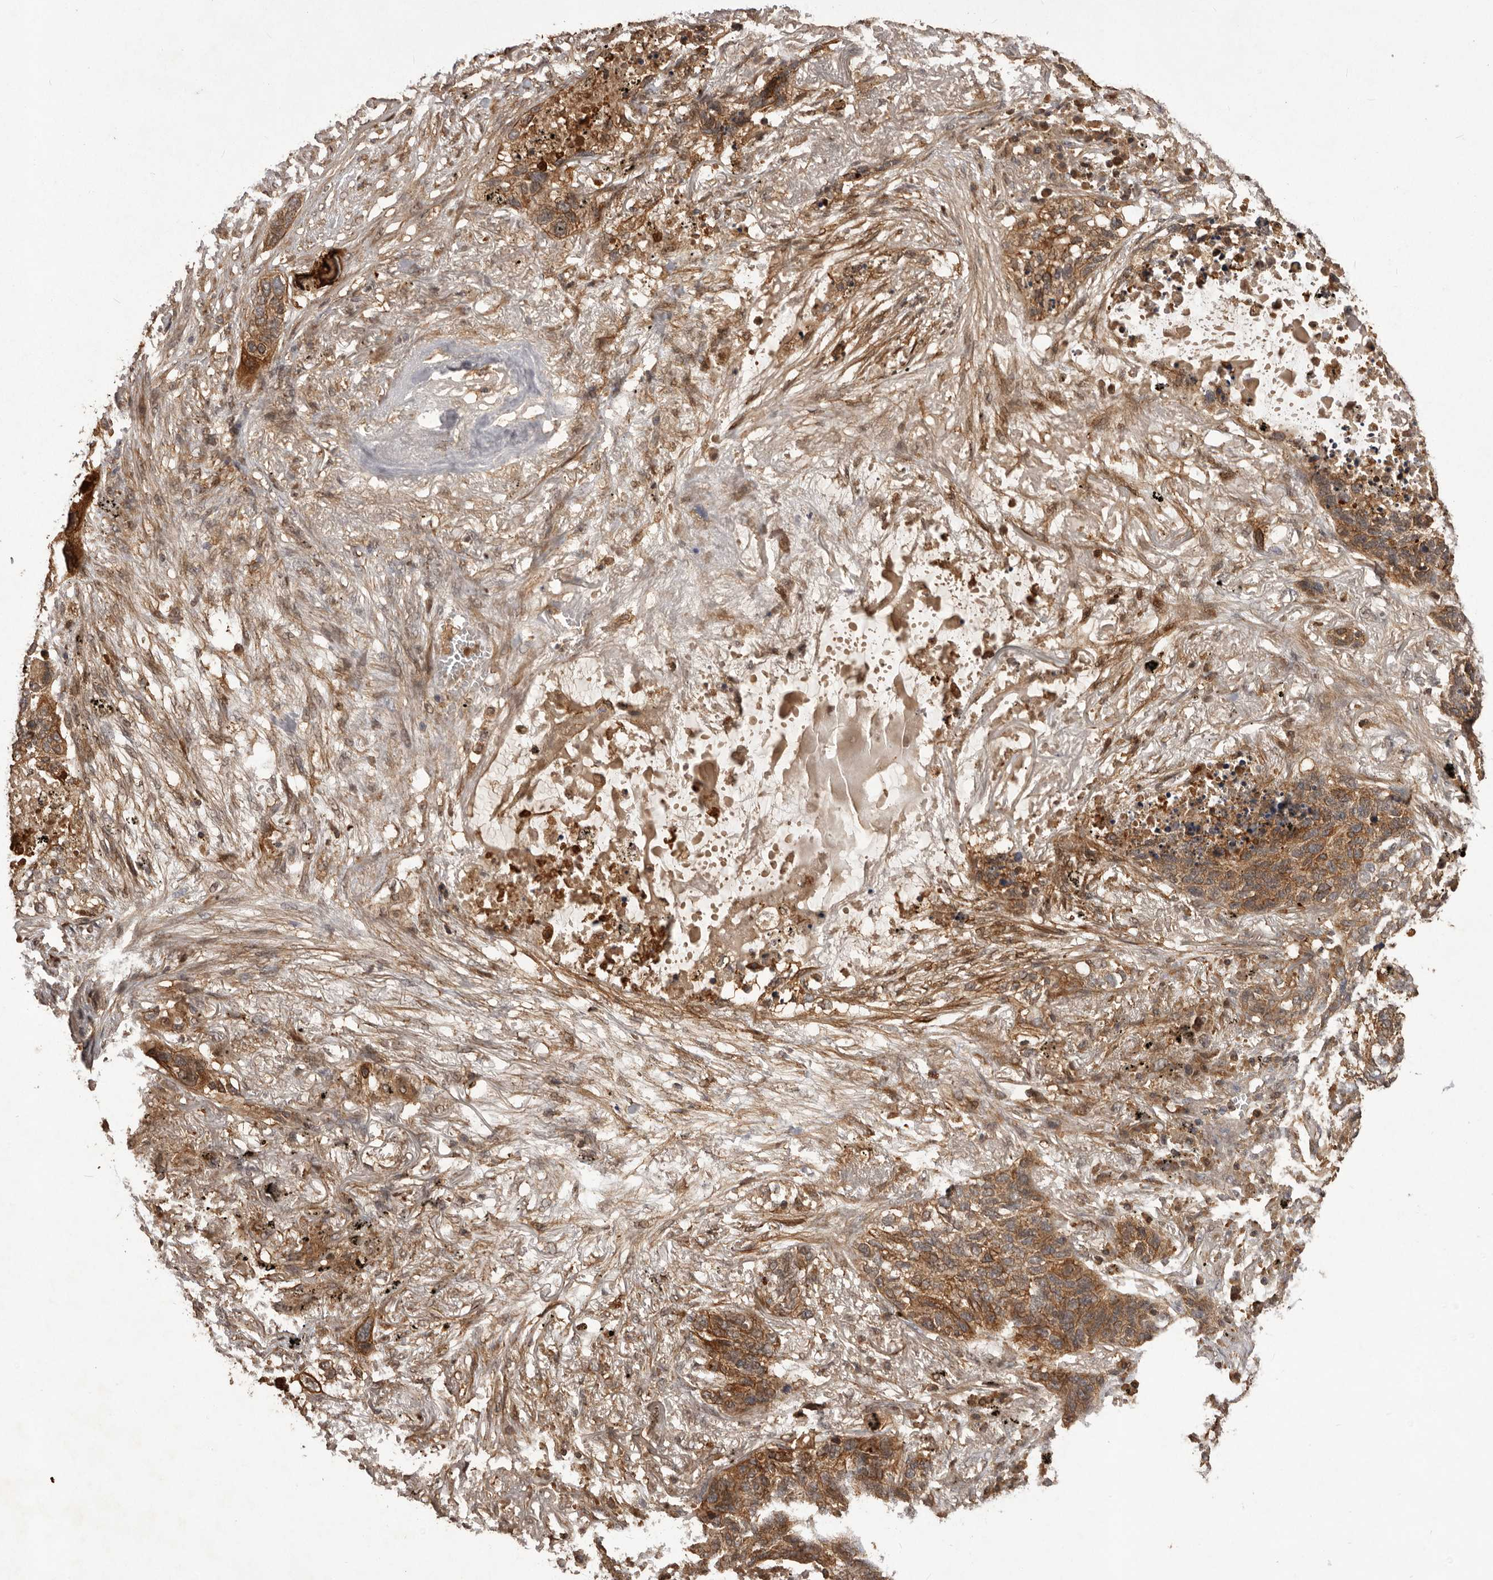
{"staining": {"intensity": "moderate", "quantity": ">75%", "location": "cytoplasmic/membranous"}, "tissue": "lung cancer", "cell_type": "Tumor cells", "image_type": "cancer", "snomed": [{"axis": "morphology", "description": "Squamous cell carcinoma, NOS"}, {"axis": "topography", "description": "Lung"}], "caption": "Immunohistochemical staining of human lung cancer demonstrates medium levels of moderate cytoplasmic/membranous protein staining in approximately >75% of tumor cells.", "gene": "SLC22A3", "patient": {"sex": "female", "age": 63}}